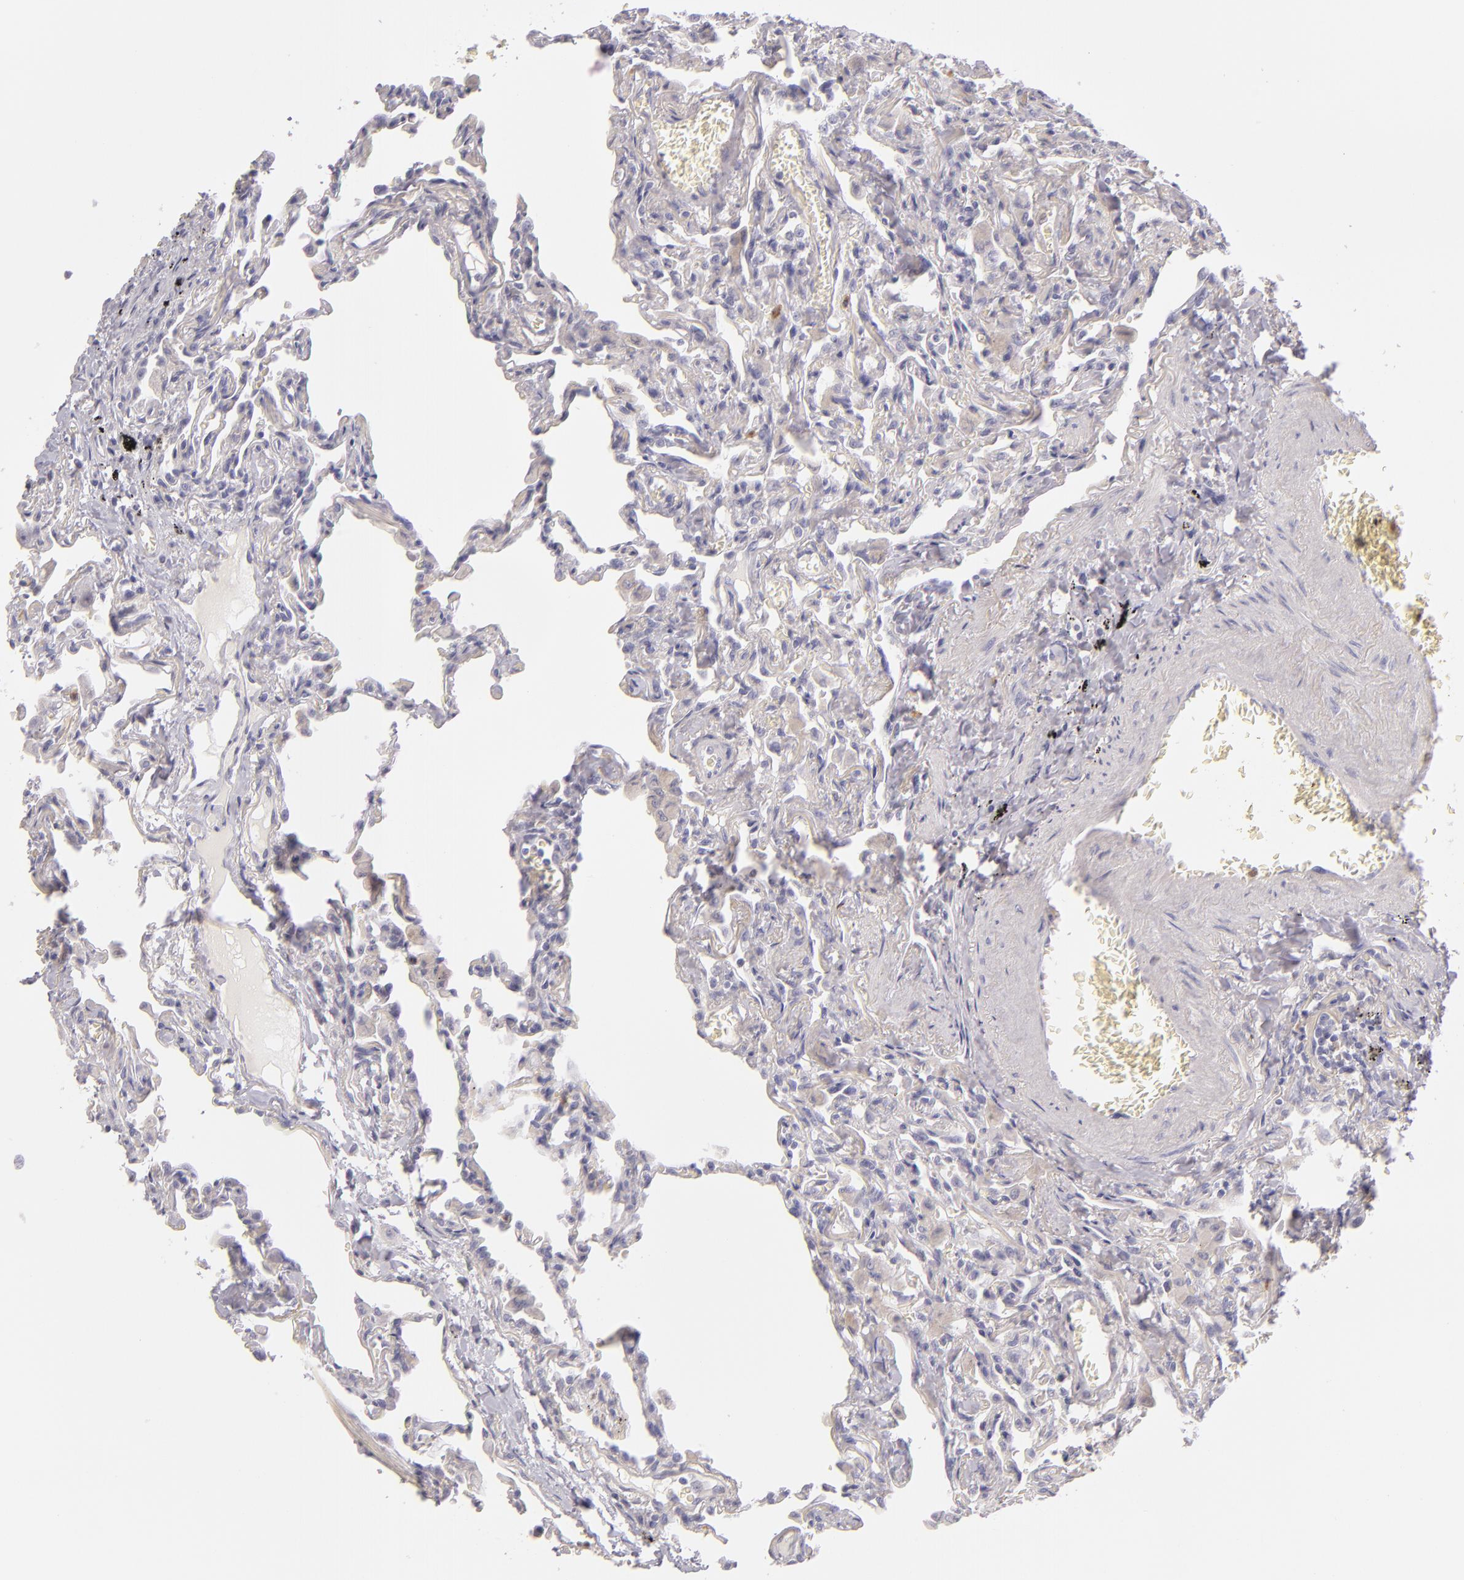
{"staining": {"intensity": "negative", "quantity": "none", "location": "none"}, "tissue": "lung", "cell_type": "Alveolar cells", "image_type": "normal", "snomed": [{"axis": "morphology", "description": "Normal tissue, NOS"}, {"axis": "topography", "description": "Lung"}], "caption": "Lung was stained to show a protein in brown. There is no significant staining in alveolar cells. (IHC, brightfield microscopy, high magnification).", "gene": "FAM181A", "patient": {"sex": "male", "age": 73}}